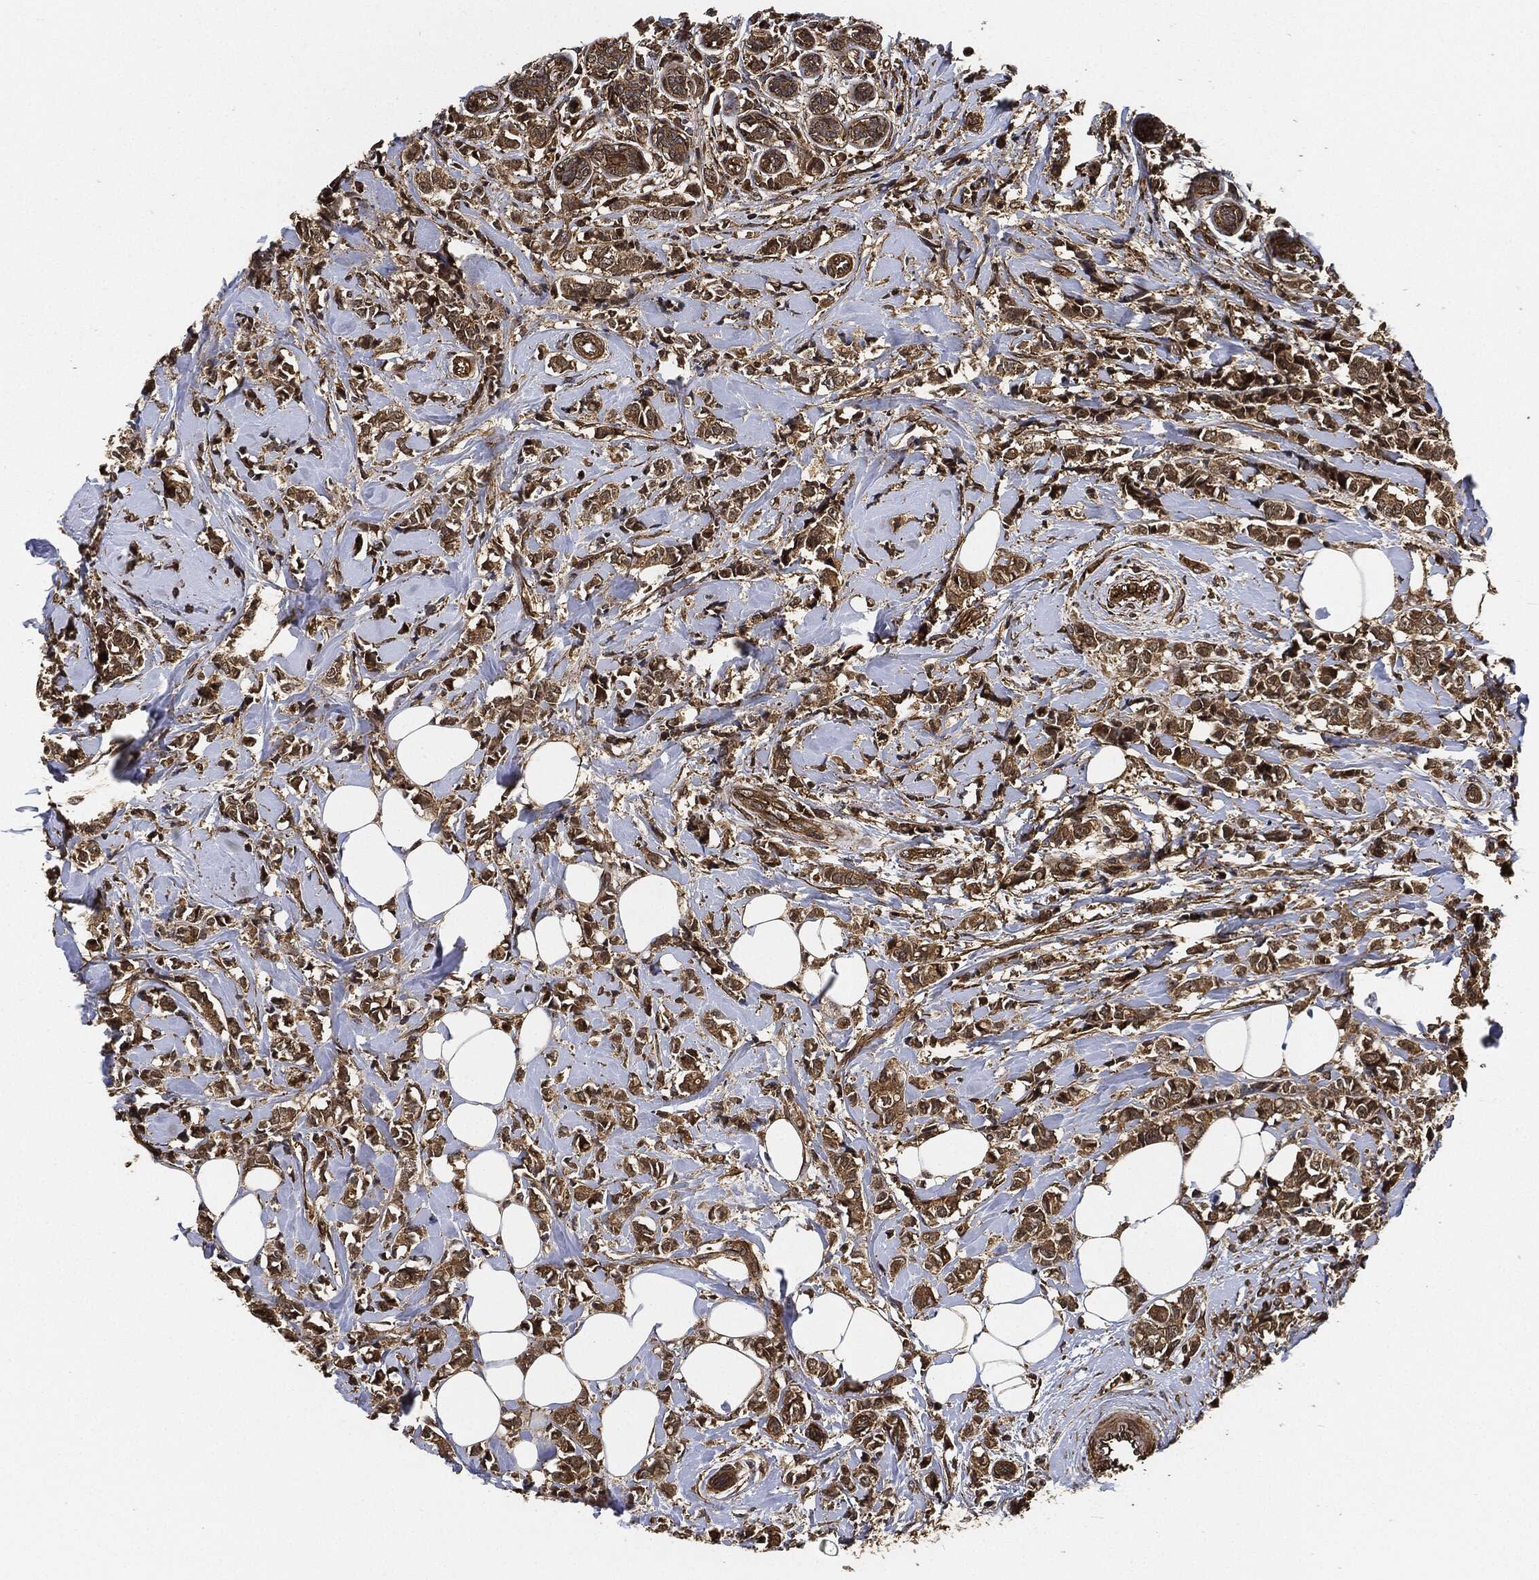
{"staining": {"intensity": "moderate", "quantity": ">75%", "location": "cytoplasmic/membranous"}, "tissue": "breast cancer", "cell_type": "Tumor cells", "image_type": "cancer", "snomed": [{"axis": "morphology", "description": "Normal tissue, NOS"}, {"axis": "morphology", "description": "Duct carcinoma"}, {"axis": "topography", "description": "Breast"}], "caption": "Human breast cancer stained for a protein (brown) shows moderate cytoplasmic/membranous positive positivity in about >75% of tumor cells.", "gene": "CEP290", "patient": {"sex": "female", "age": 44}}